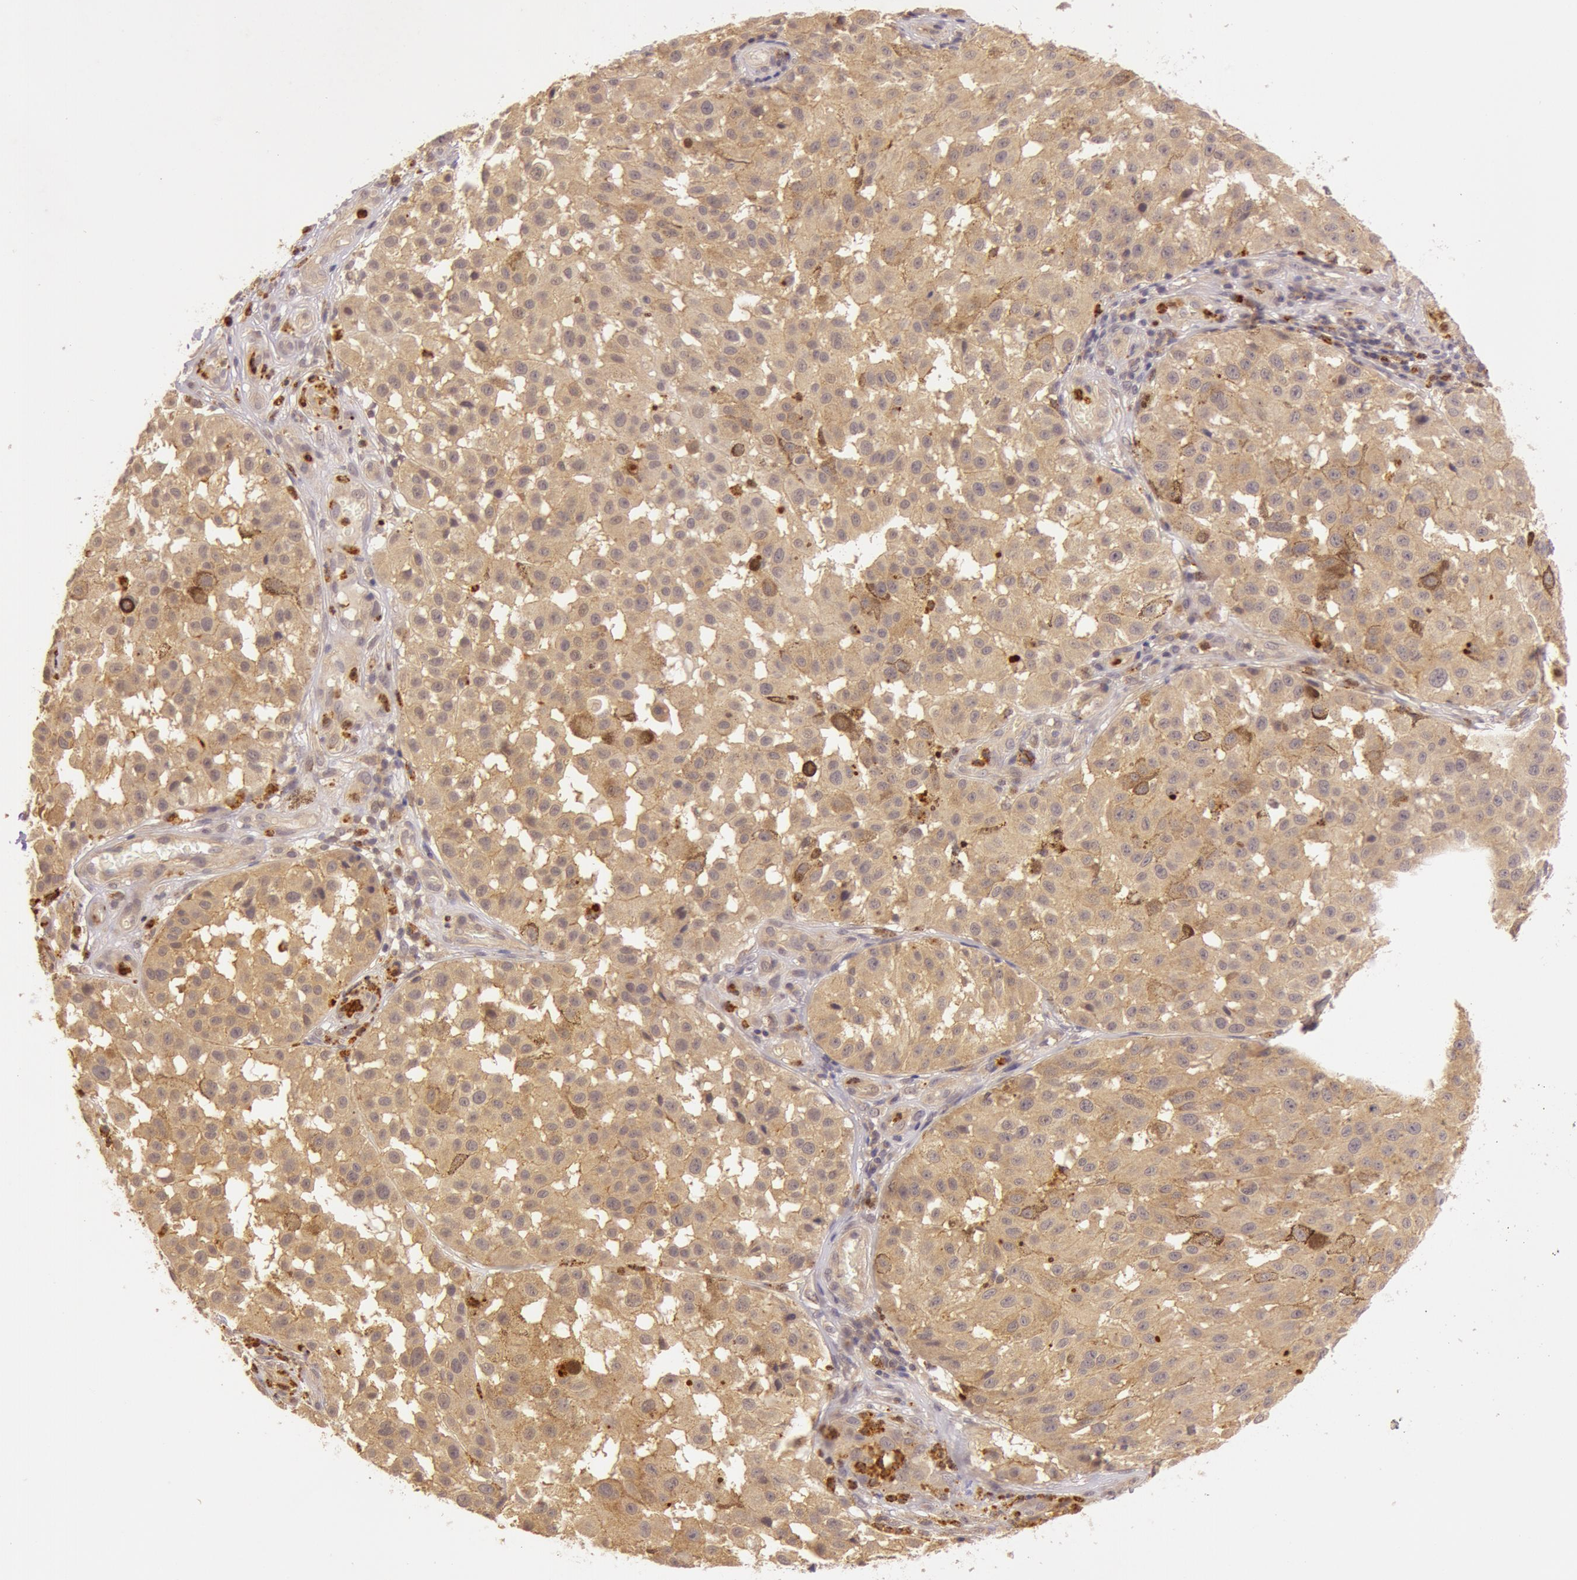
{"staining": {"intensity": "moderate", "quantity": ">75%", "location": "cytoplasmic/membranous"}, "tissue": "melanoma", "cell_type": "Tumor cells", "image_type": "cancer", "snomed": [{"axis": "morphology", "description": "Malignant melanoma, NOS"}, {"axis": "topography", "description": "Skin"}], "caption": "About >75% of tumor cells in human malignant melanoma reveal moderate cytoplasmic/membranous protein expression as visualized by brown immunohistochemical staining.", "gene": "ATG2B", "patient": {"sex": "female", "age": 64}}